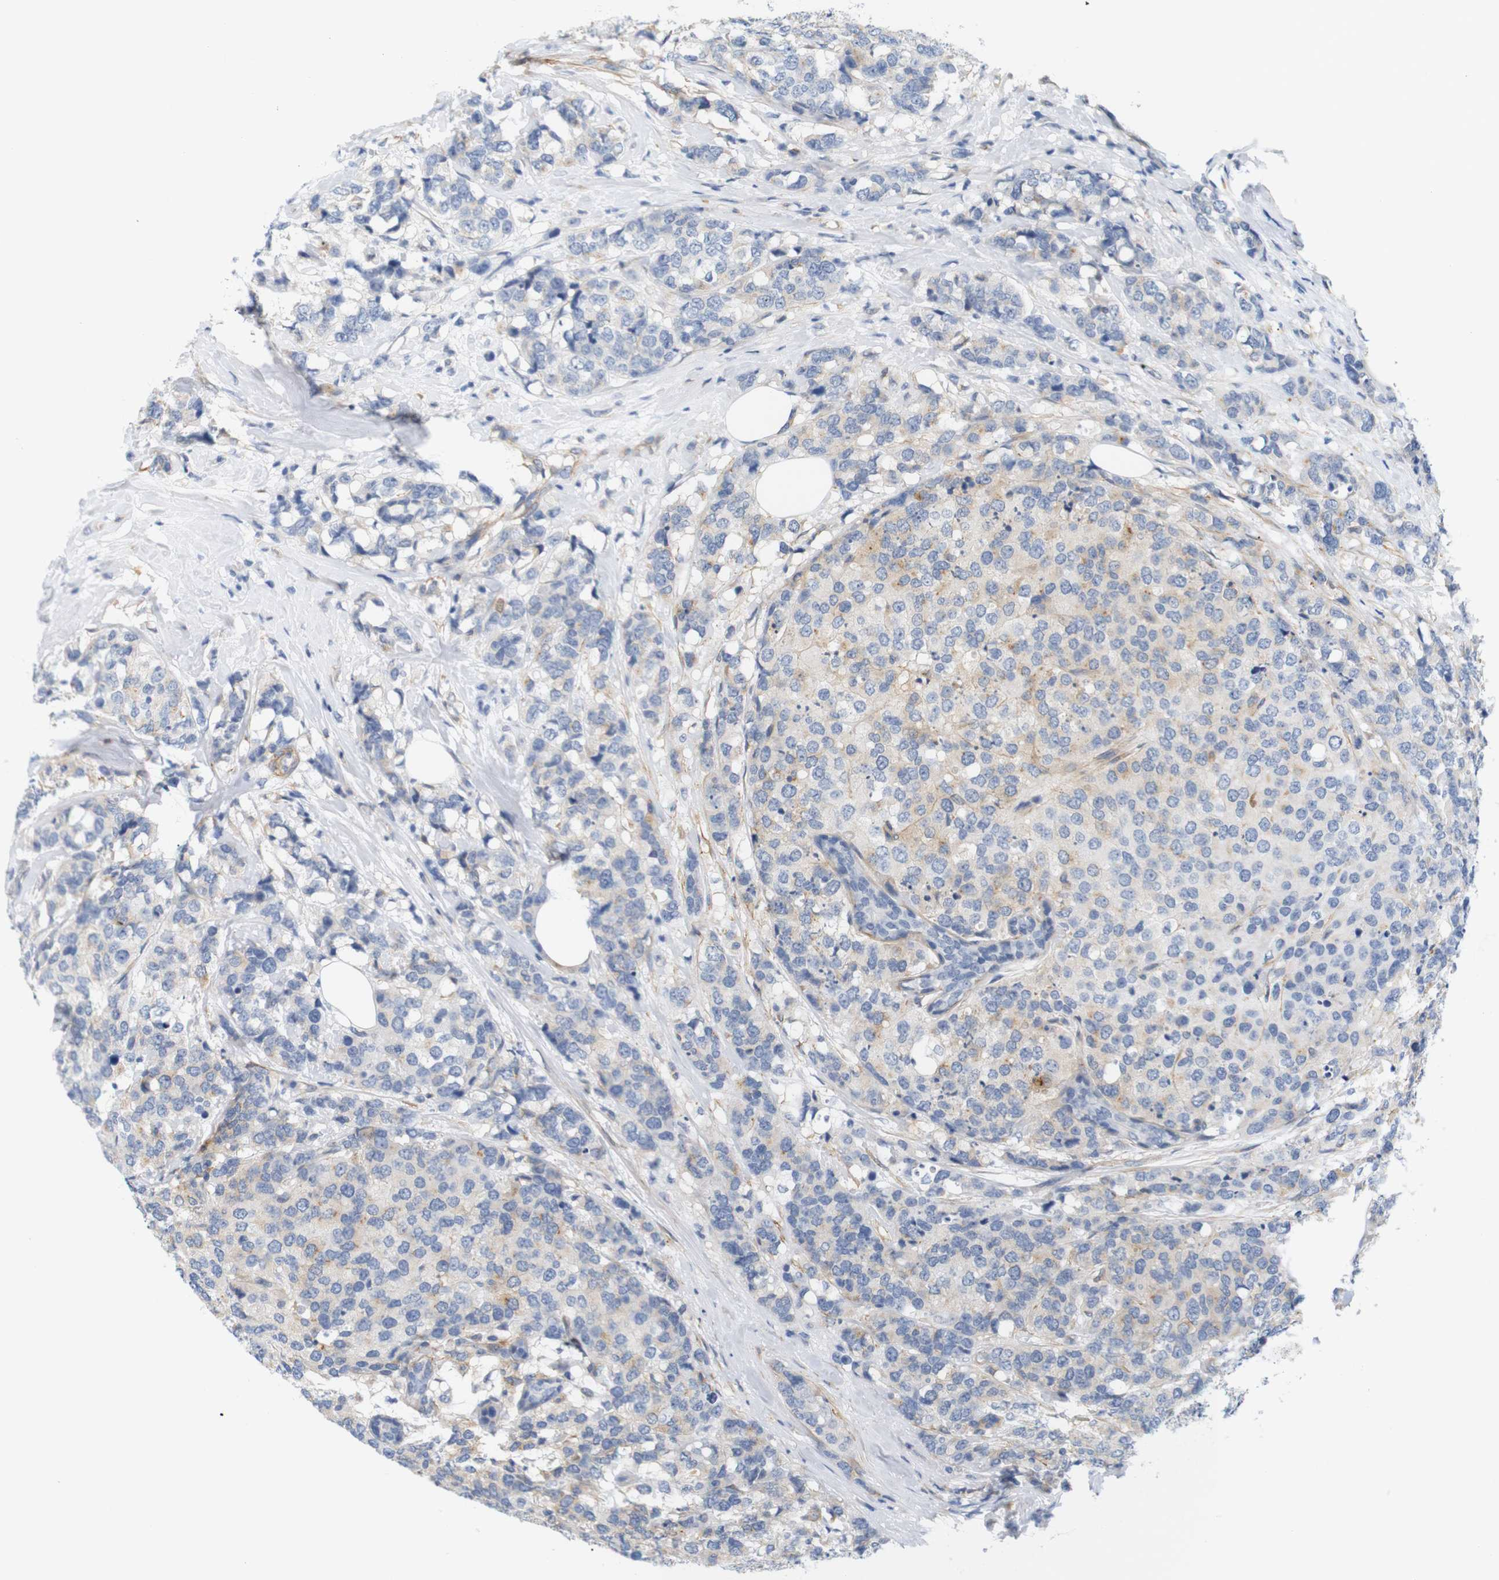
{"staining": {"intensity": "weak", "quantity": "<25%", "location": "cytoplasmic/membranous"}, "tissue": "breast cancer", "cell_type": "Tumor cells", "image_type": "cancer", "snomed": [{"axis": "morphology", "description": "Lobular carcinoma"}, {"axis": "topography", "description": "Breast"}], "caption": "A photomicrograph of lobular carcinoma (breast) stained for a protein displays no brown staining in tumor cells.", "gene": "STMN3", "patient": {"sex": "female", "age": 59}}